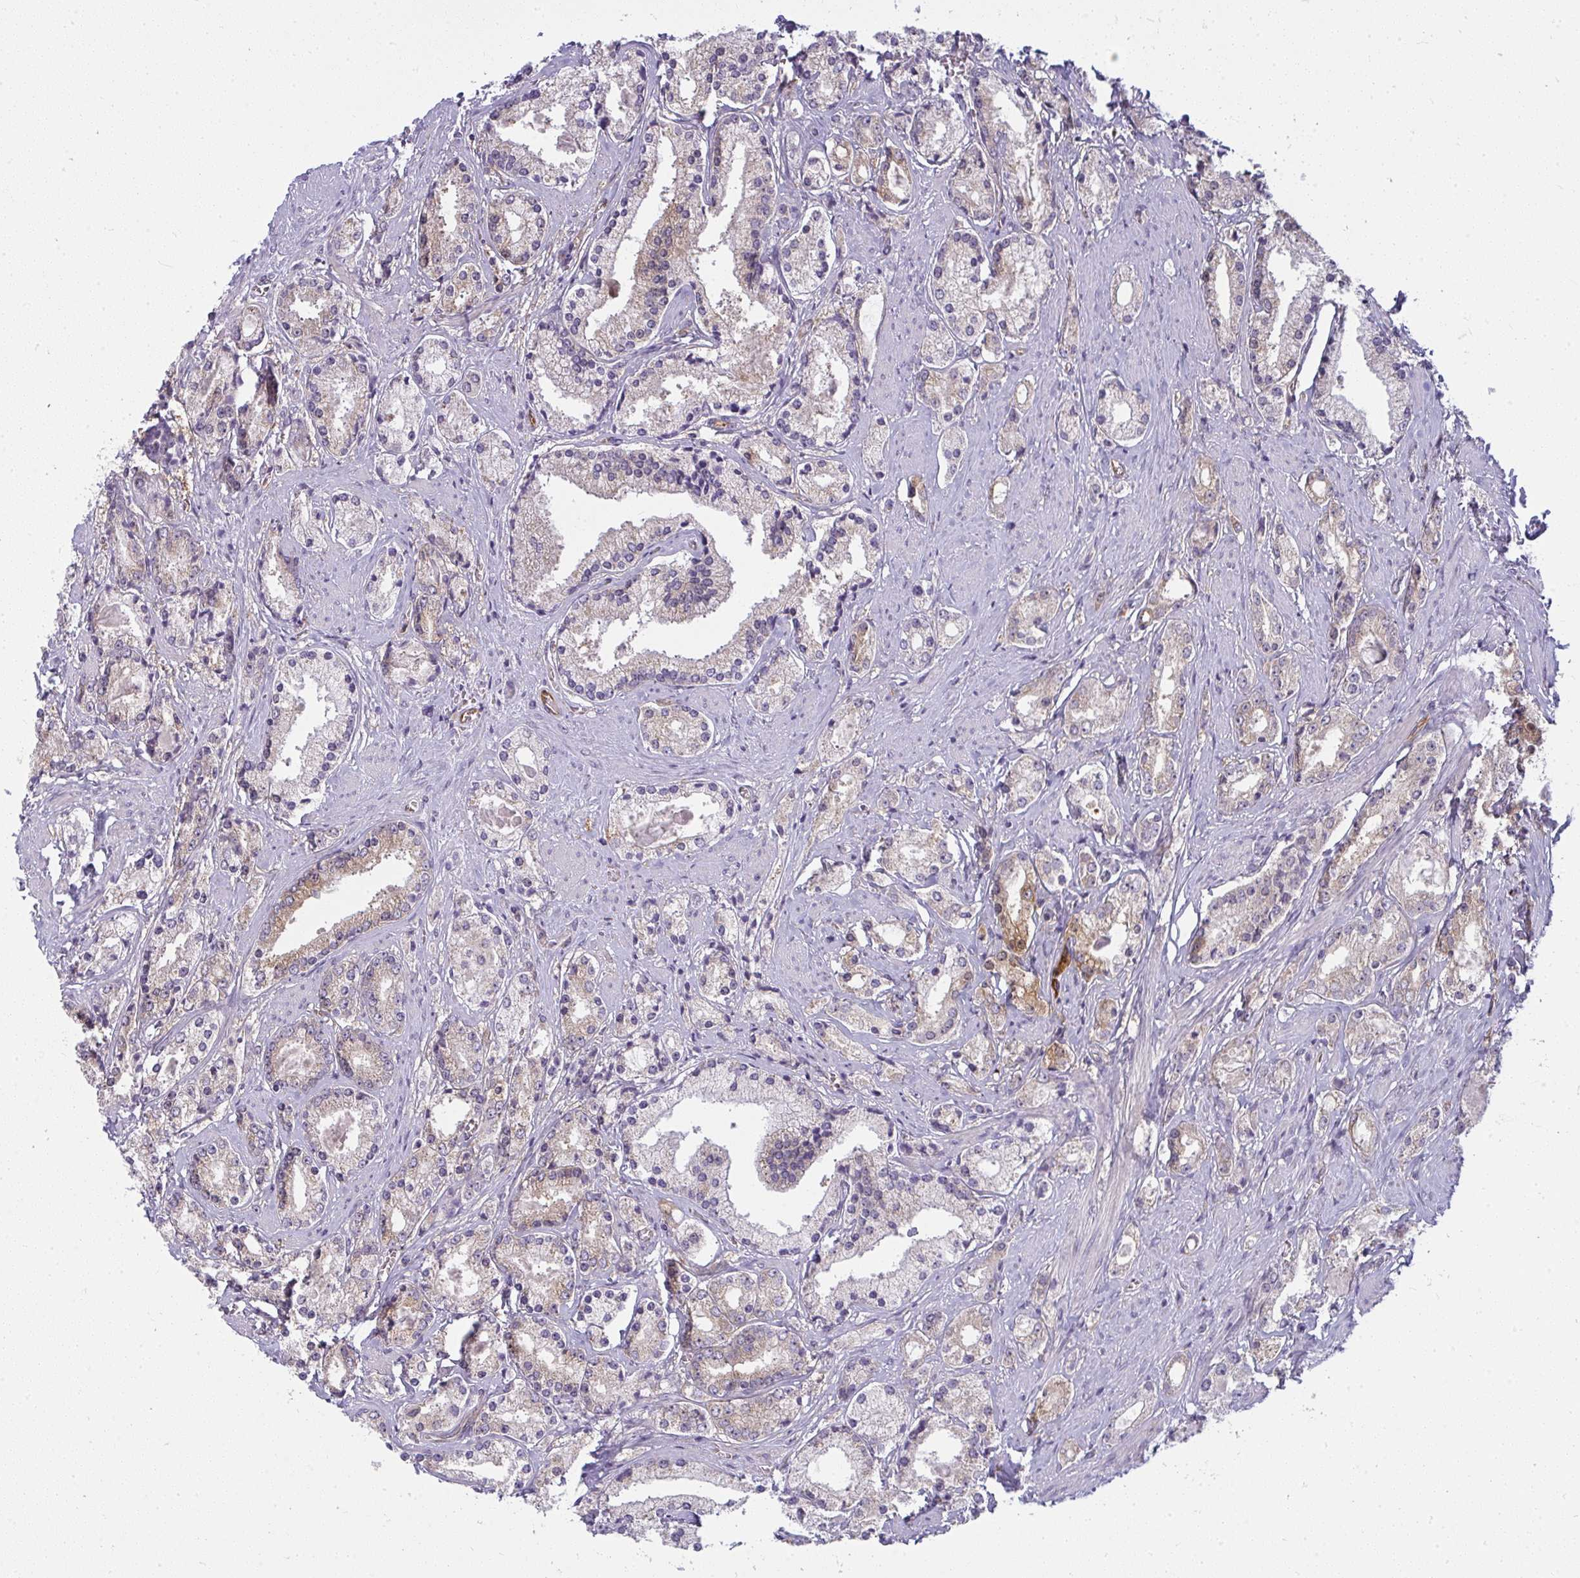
{"staining": {"intensity": "moderate", "quantity": "<25%", "location": "cytoplasmic/membranous"}, "tissue": "prostate cancer", "cell_type": "Tumor cells", "image_type": "cancer", "snomed": [{"axis": "morphology", "description": "Adenocarcinoma, High grade"}, {"axis": "topography", "description": "Prostate"}], "caption": "About <25% of tumor cells in human high-grade adenocarcinoma (prostate) display moderate cytoplasmic/membranous protein positivity as visualized by brown immunohistochemical staining.", "gene": "IFIT3", "patient": {"sex": "male", "age": 67}}